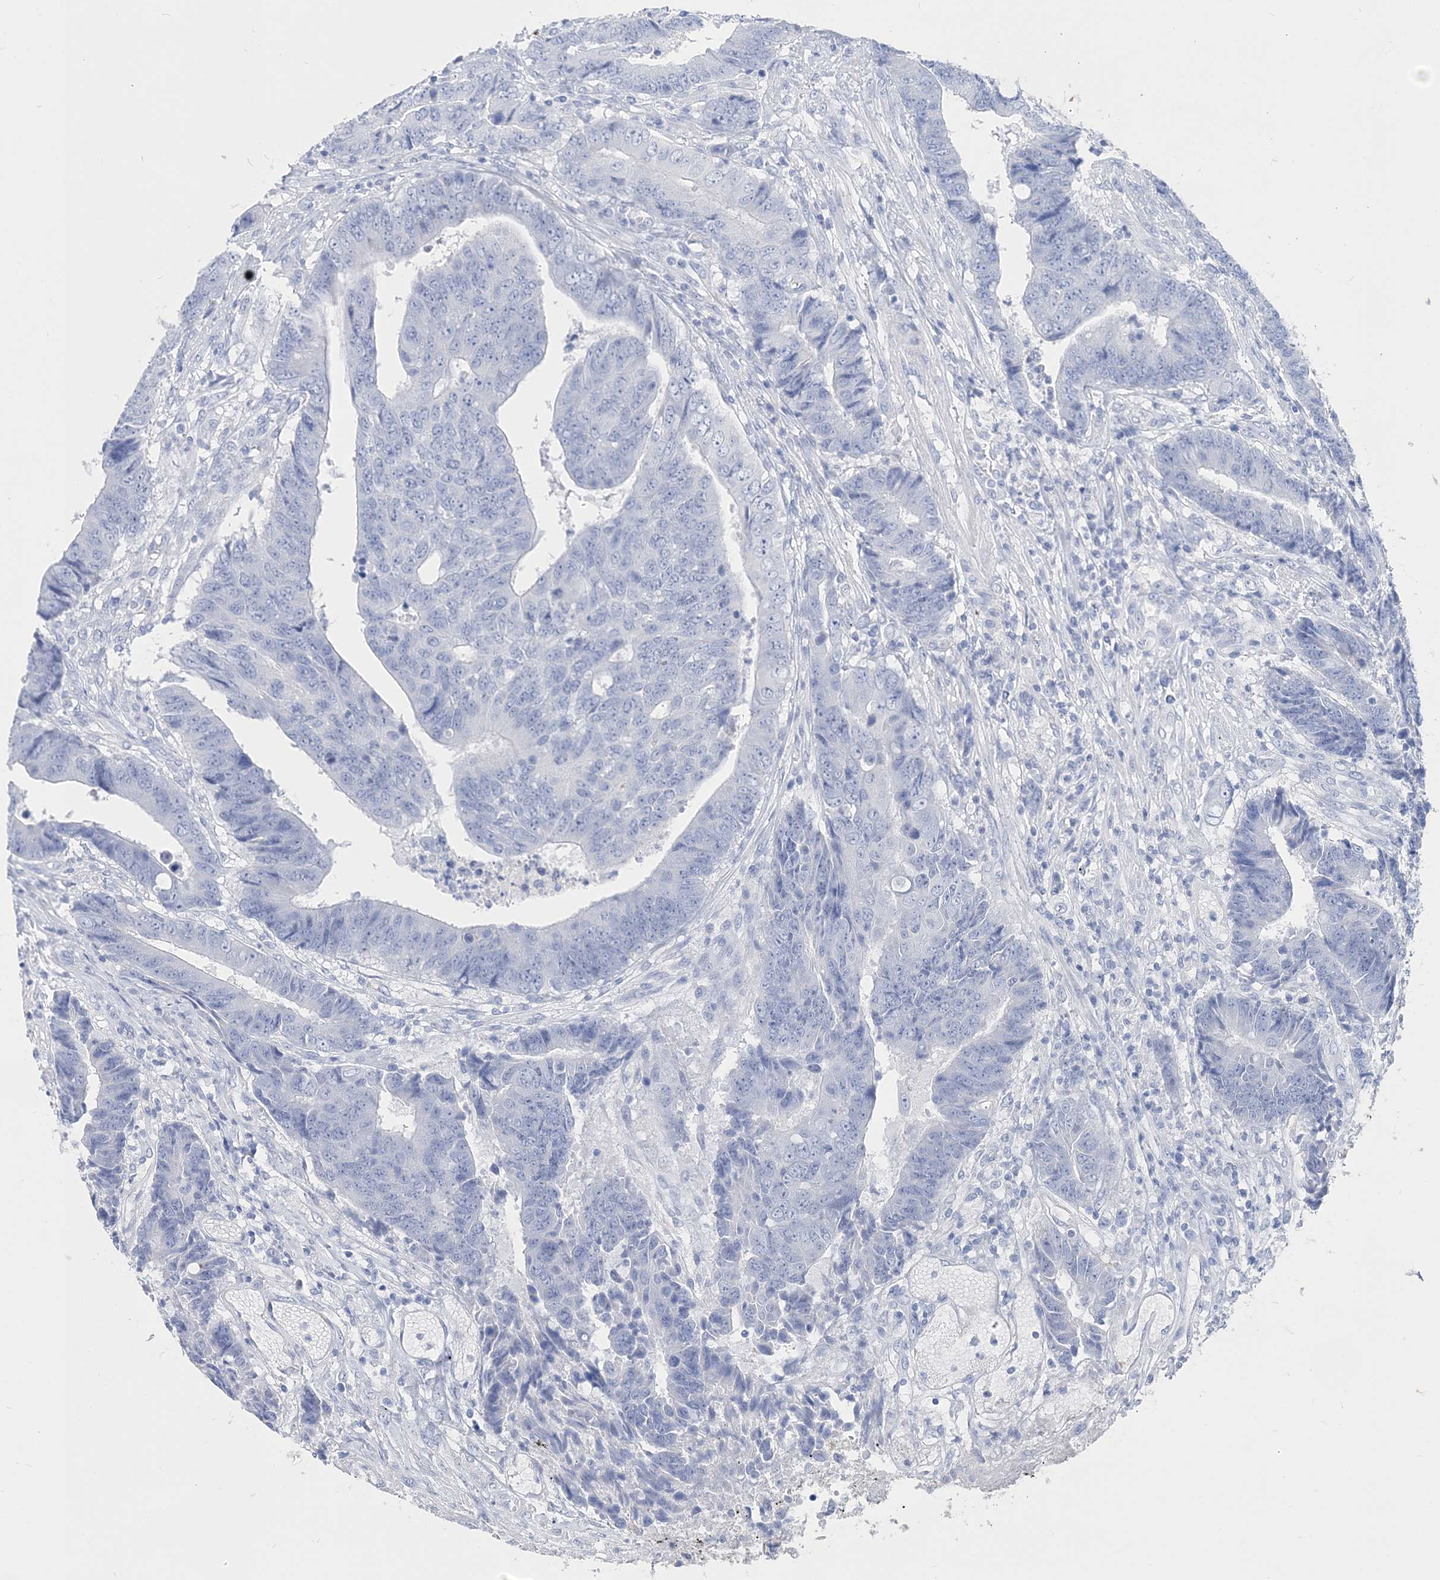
{"staining": {"intensity": "negative", "quantity": "none", "location": "none"}, "tissue": "colorectal cancer", "cell_type": "Tumor cells", "image_type": "cancer", "snomed": [{"axis": "morphology", "description": "Adenocarcinoma, NOS"}, {"axis": "topography", "description": "Rectum"}], "caption": "This photomicrograph is of colorectal cancer (adenocarcinoma) stained with immunohistochemistry to label a protein in brown with the nuclei are counter-stained blue. There is no positivity in tumor cells. (DAB immunohistochemistry visualized using brightfield microscopy, high magnification).", "gene": "TSPYL6", "patient": {"sex": "male", "age": 84}}